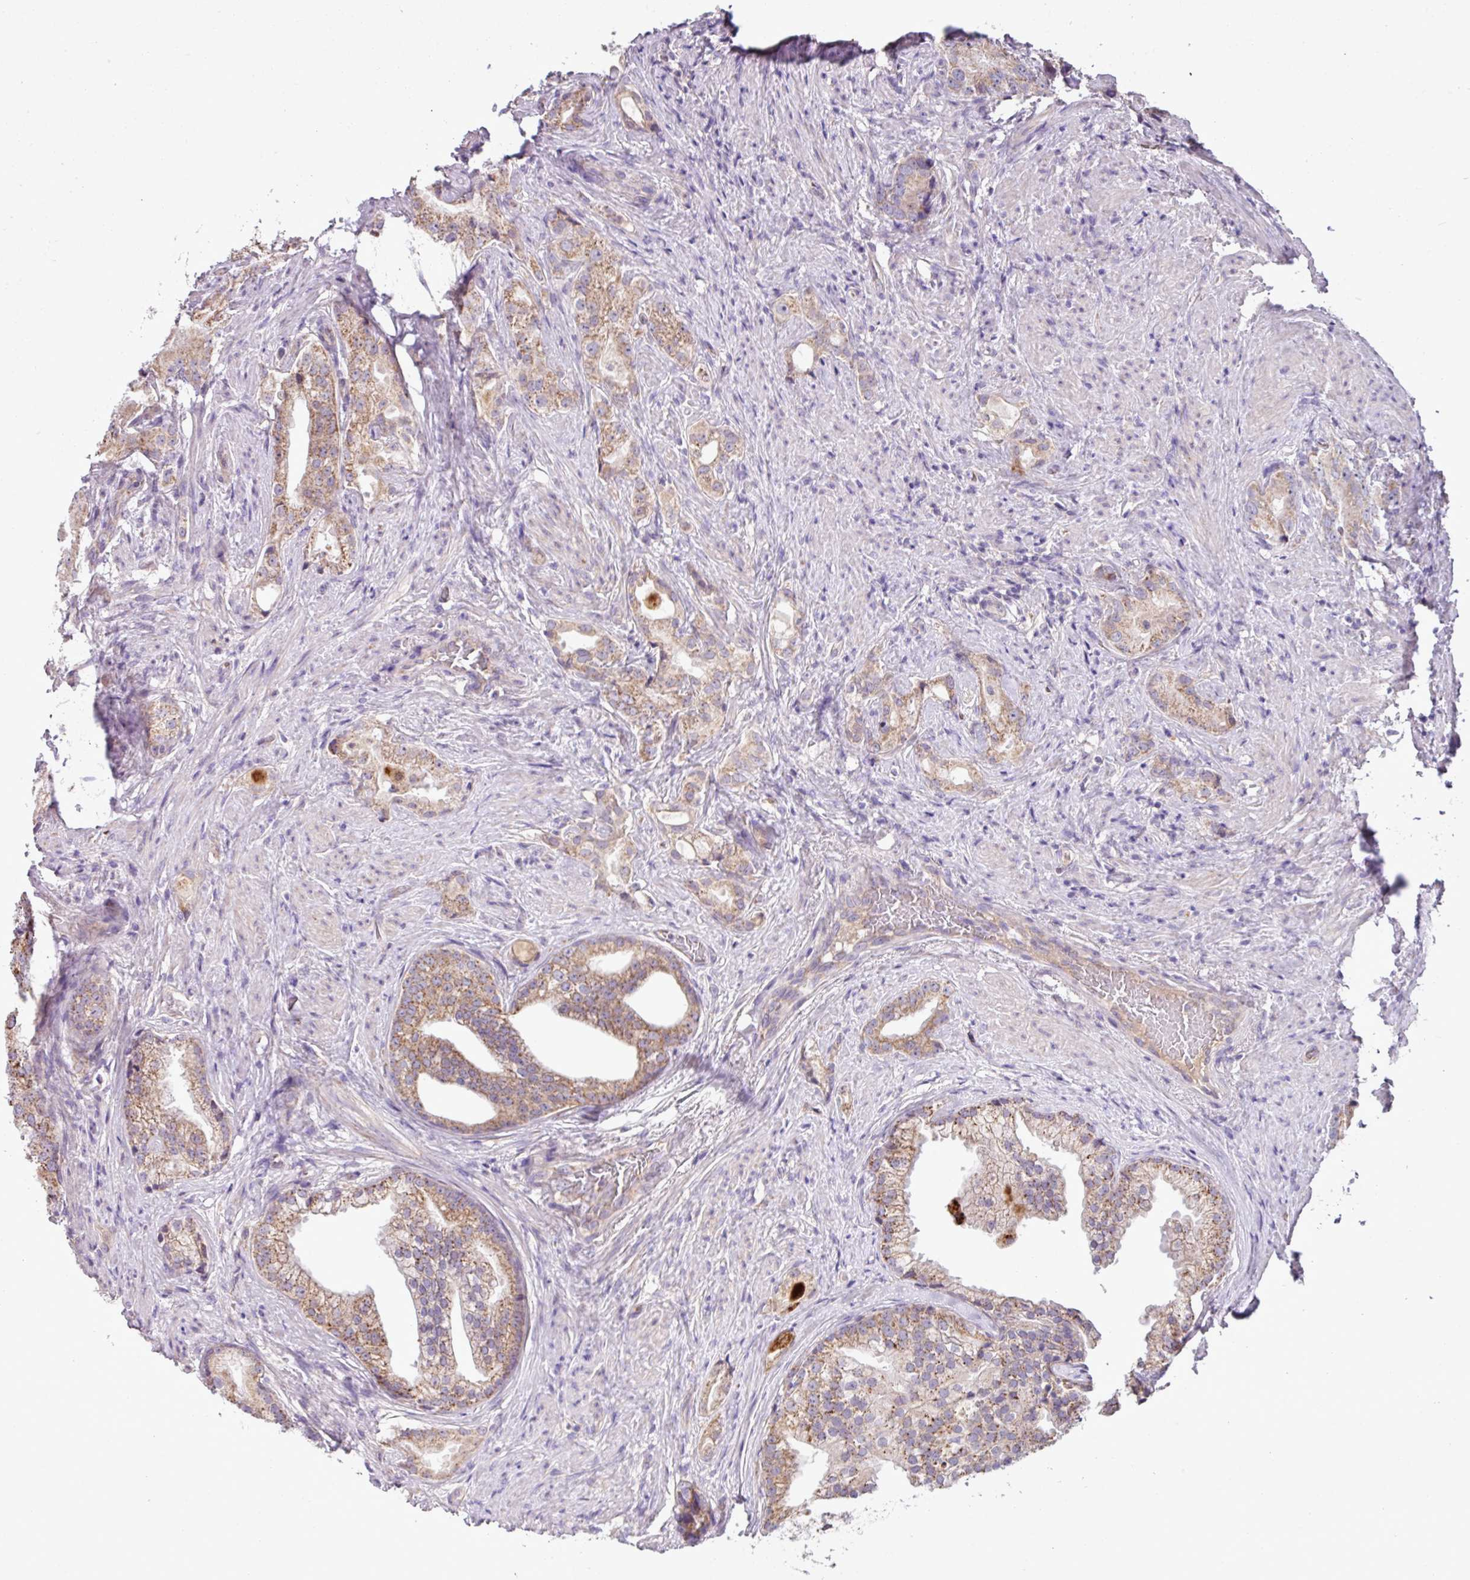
{"staining": {"intensity": "moderate", "quantity": "25%-75%", "location": "cytoplasmic/membranous"}, "tissue": "prostate cancer", "cell_type": "Tumor cells", "image_type": "cancer", "snomed": [{"axis": "morphology", "description": "Adenocarcinoma, Low grade"}, {"axis": "topography", "description": "Prostate"}], "caption": "IHC of prostate cancer demonstrates medium levels of moderate cytoplasmic/membranous staining in about 25%-75% of tumor cells.", "gene": "LRRC9", "patient": {"sex": "male", "age": 71}}